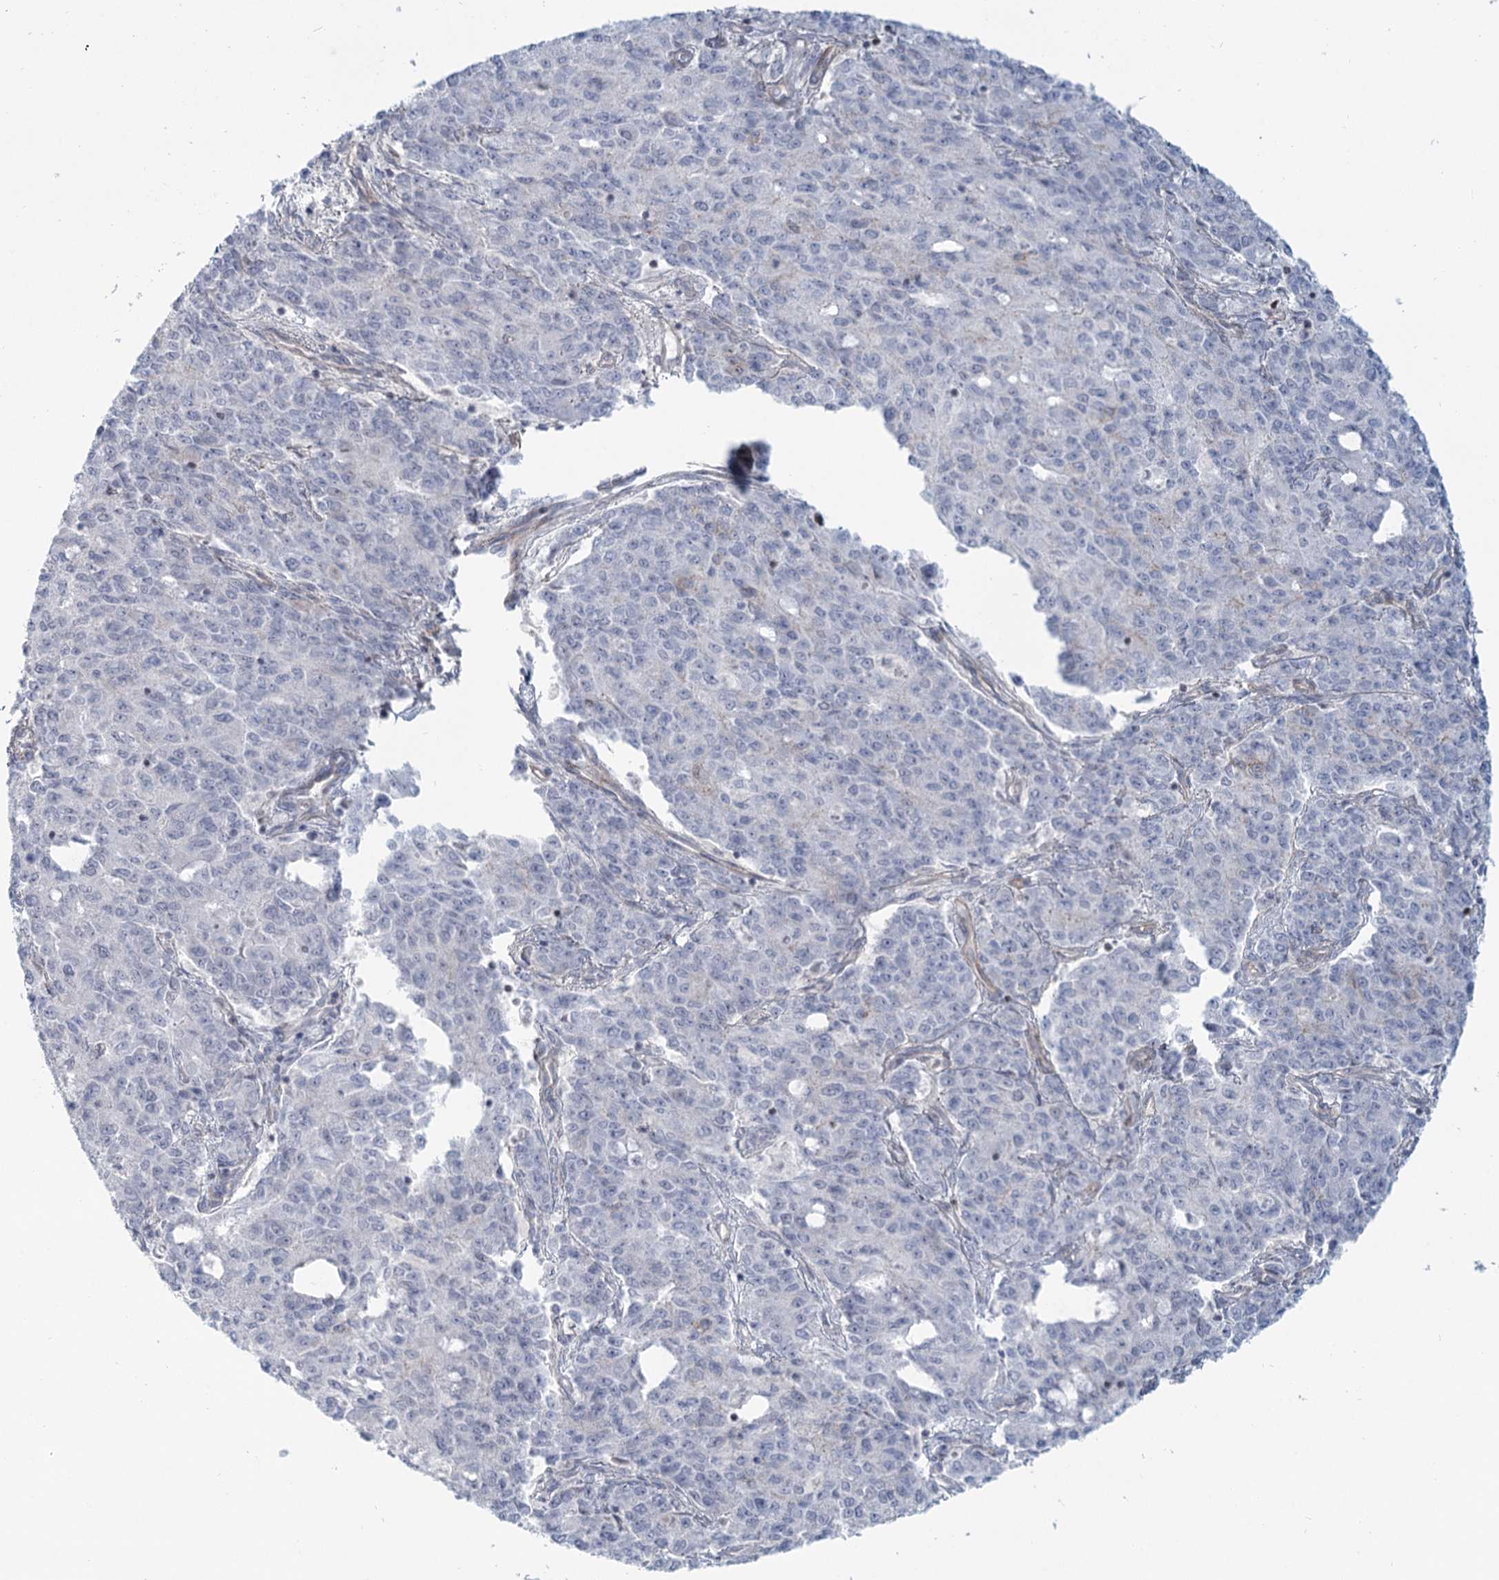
{"staining": {"intensity": "negative", "quantity": "none", "location": "none"}, "tissue": "endometrial cancer", "cell_type": "Tumor cells", "image_type": "cancer", "snomed": [{"axis": "morphology", "description": "Adenocarcinoma, NOS"}, {"axis": "topography", "description": "Endometrium"}], "caption": "This photomicrograph is of adenocarcinoma (endometrial) stained with IHC to label a protein in brown with the nuclei are counter-stained blue. There is no positivity in tumor cells. (DAB (3,3'-diaminobenzidine) immunohistochemistry, high magnification).", "gene": "ZFYVE28", "patient": {"sex": "female", "age": 50}}